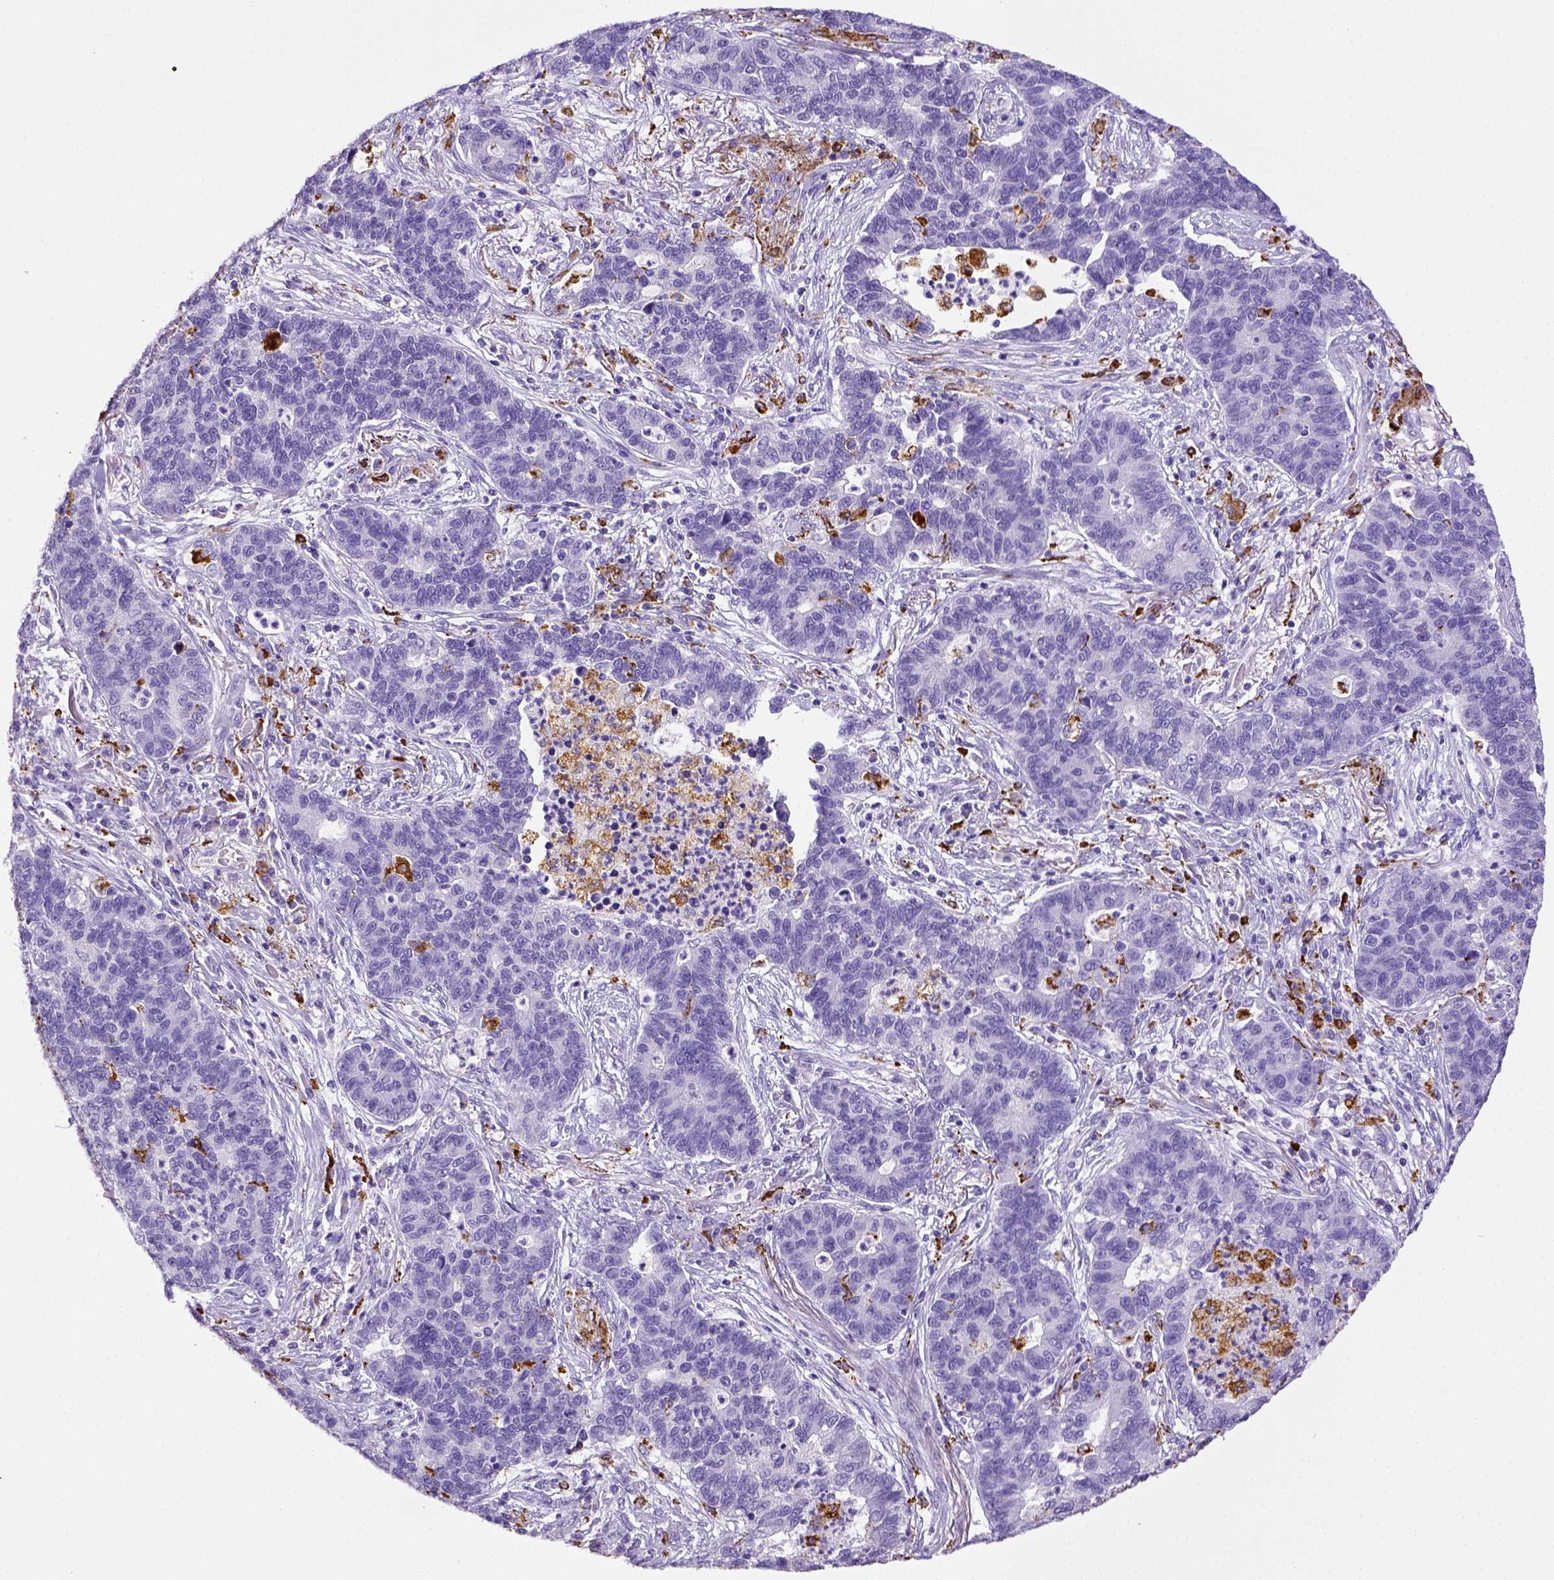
{"staining": {"intensity": "negative", "quantity": "none", "location": "none"}, "tissue": "lung cancer", "cell_type": "Tumor cells", "image_type": "cancer", "snomed": [{"axis": "morphology", "description": "Adenocarcinoma, NOS"}, {"axis": "topography", "description": "Lung"}], "caption": "A histopathology image of lung cancer stained for a protein displays no brown staining in tumor cells.", "gene": "CD68", "patient": {"sex": "female", "age": 57}}